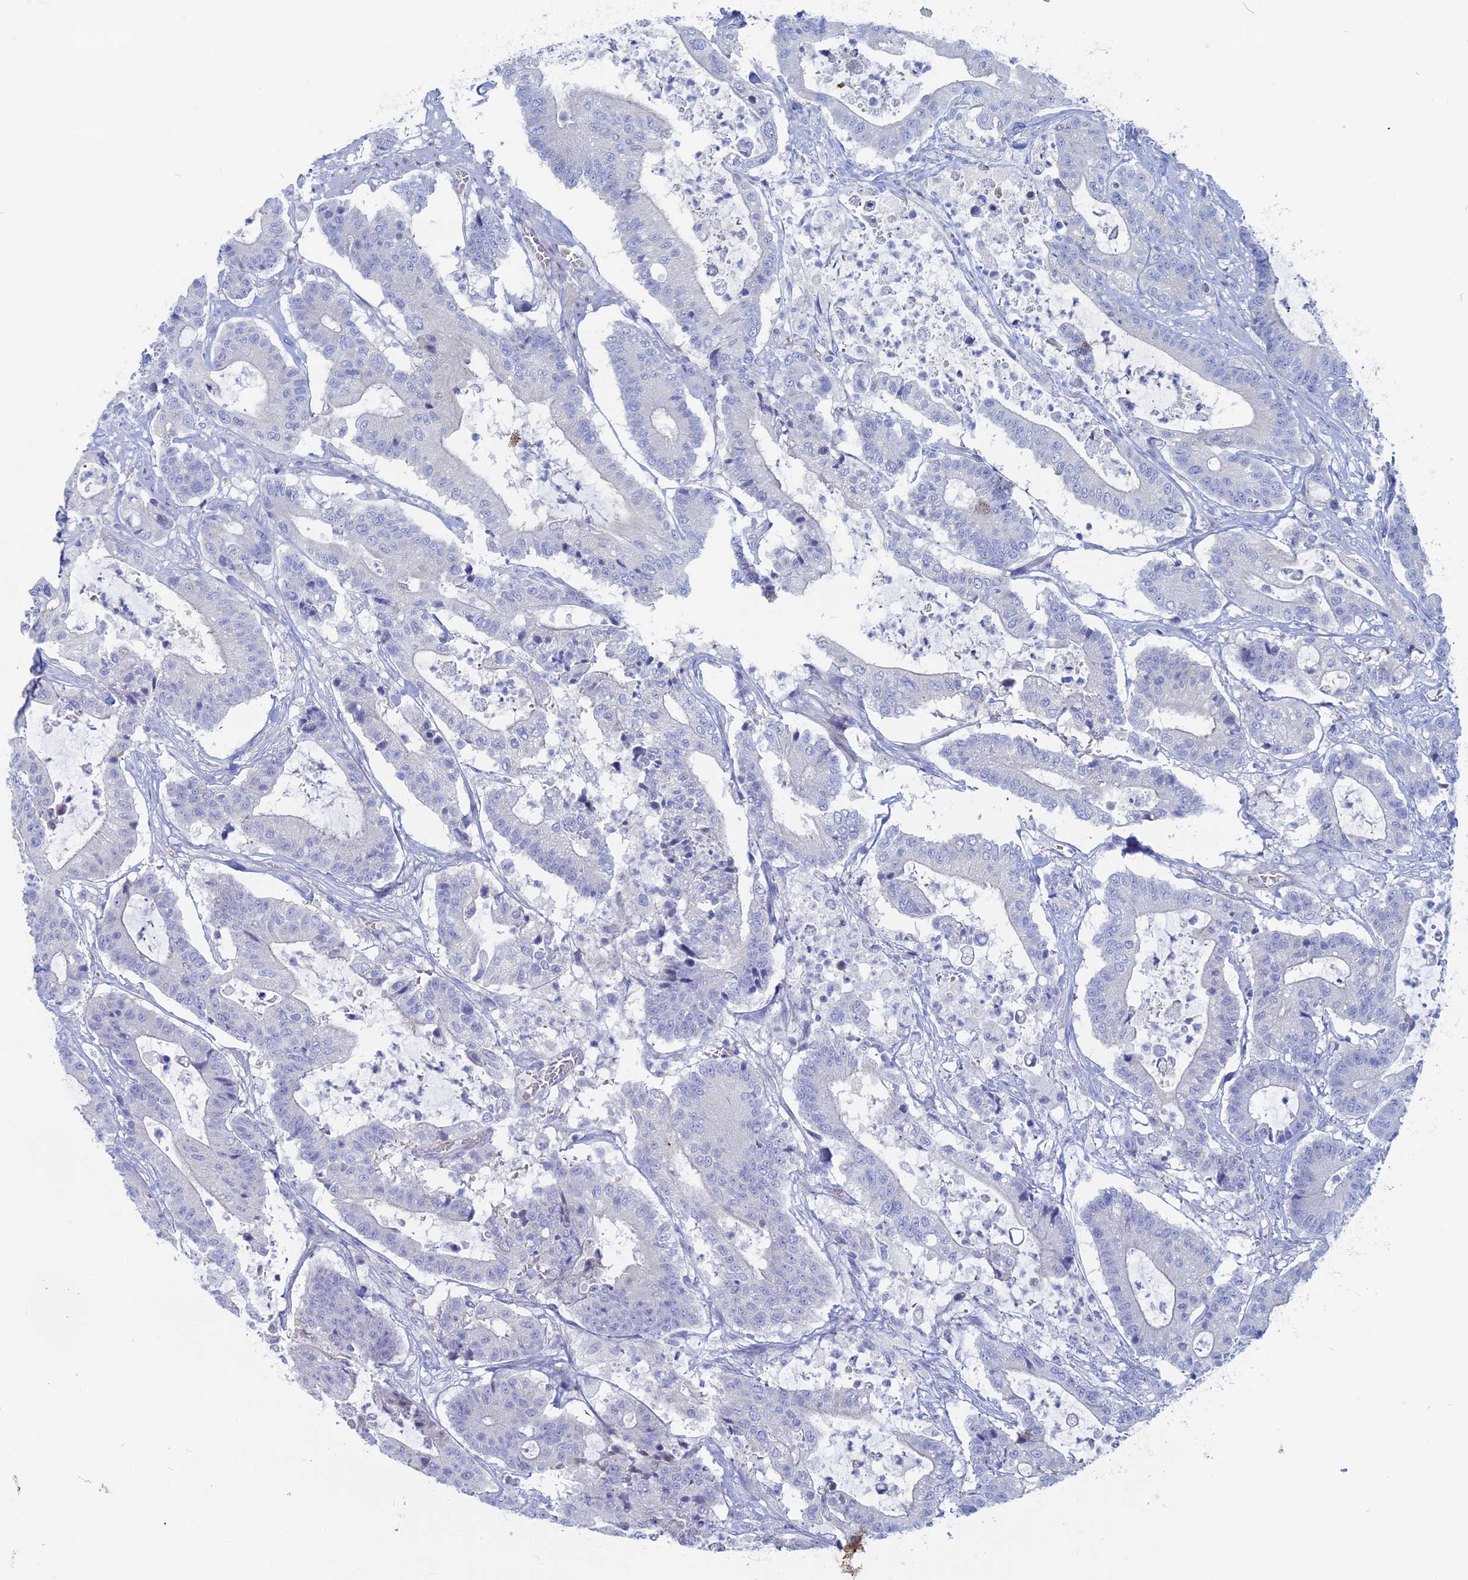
{"staining": {"intensity": "negative", "quantity": "none", "location": "none"}, "tissue": "colorectal cancer", "cell_type": "Tumor cells", "image_type": "cancer", "snomed": [{"axis": "morphology", "description": "Adenocarcinoma, NOS"}, {"axis": "topography", "description": "Colon"}], "caption": "This is a histopathology image of immunohistochemistry staining of colorectal cancer, which shows no expression in tumor cells.", "gene": "TBC1D30", "patient": {"sex": "female", "age": 84}}